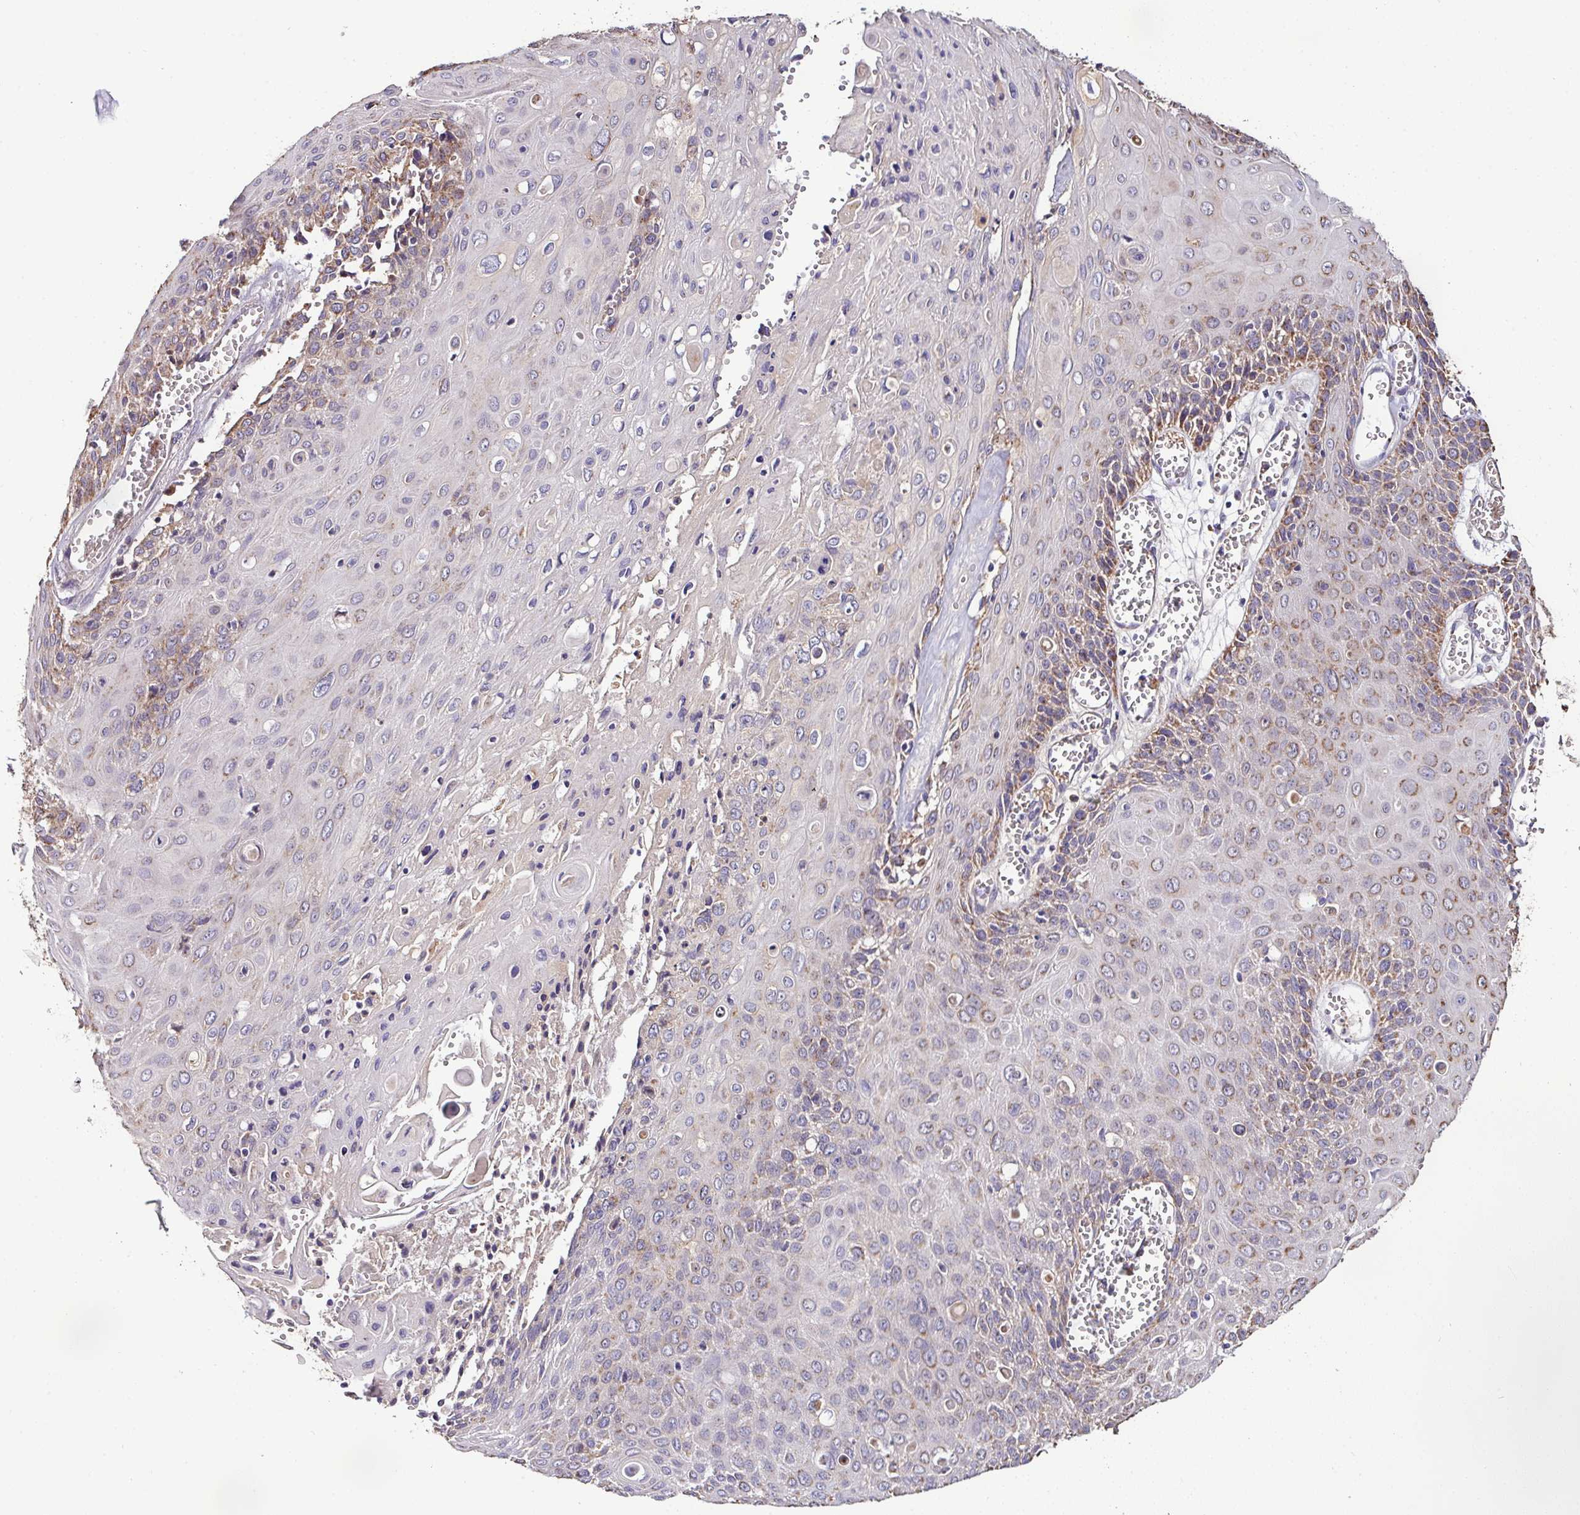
{"staining": {"intensity": "moderate", "quantity": "25%-75%", "location": "cytoplasmic/membranous"}, "tissue": "cervical cancer", "cell_type": "Tumor cells", "image_type": "cancer", "snomed": [{"axis": "morphology", "description": "Squamous cell carcinoma, NOS"}, {"axis": "topography", "description": "Cervix"}], "caption": "An image of cervical cancer stained for a protein displays moderate cytoplasmic/membranous brown staining in tumor cells. Nuclei are stained in blue.", "gene": "CPD", "patient": {"sex": "female", "age": 39}}